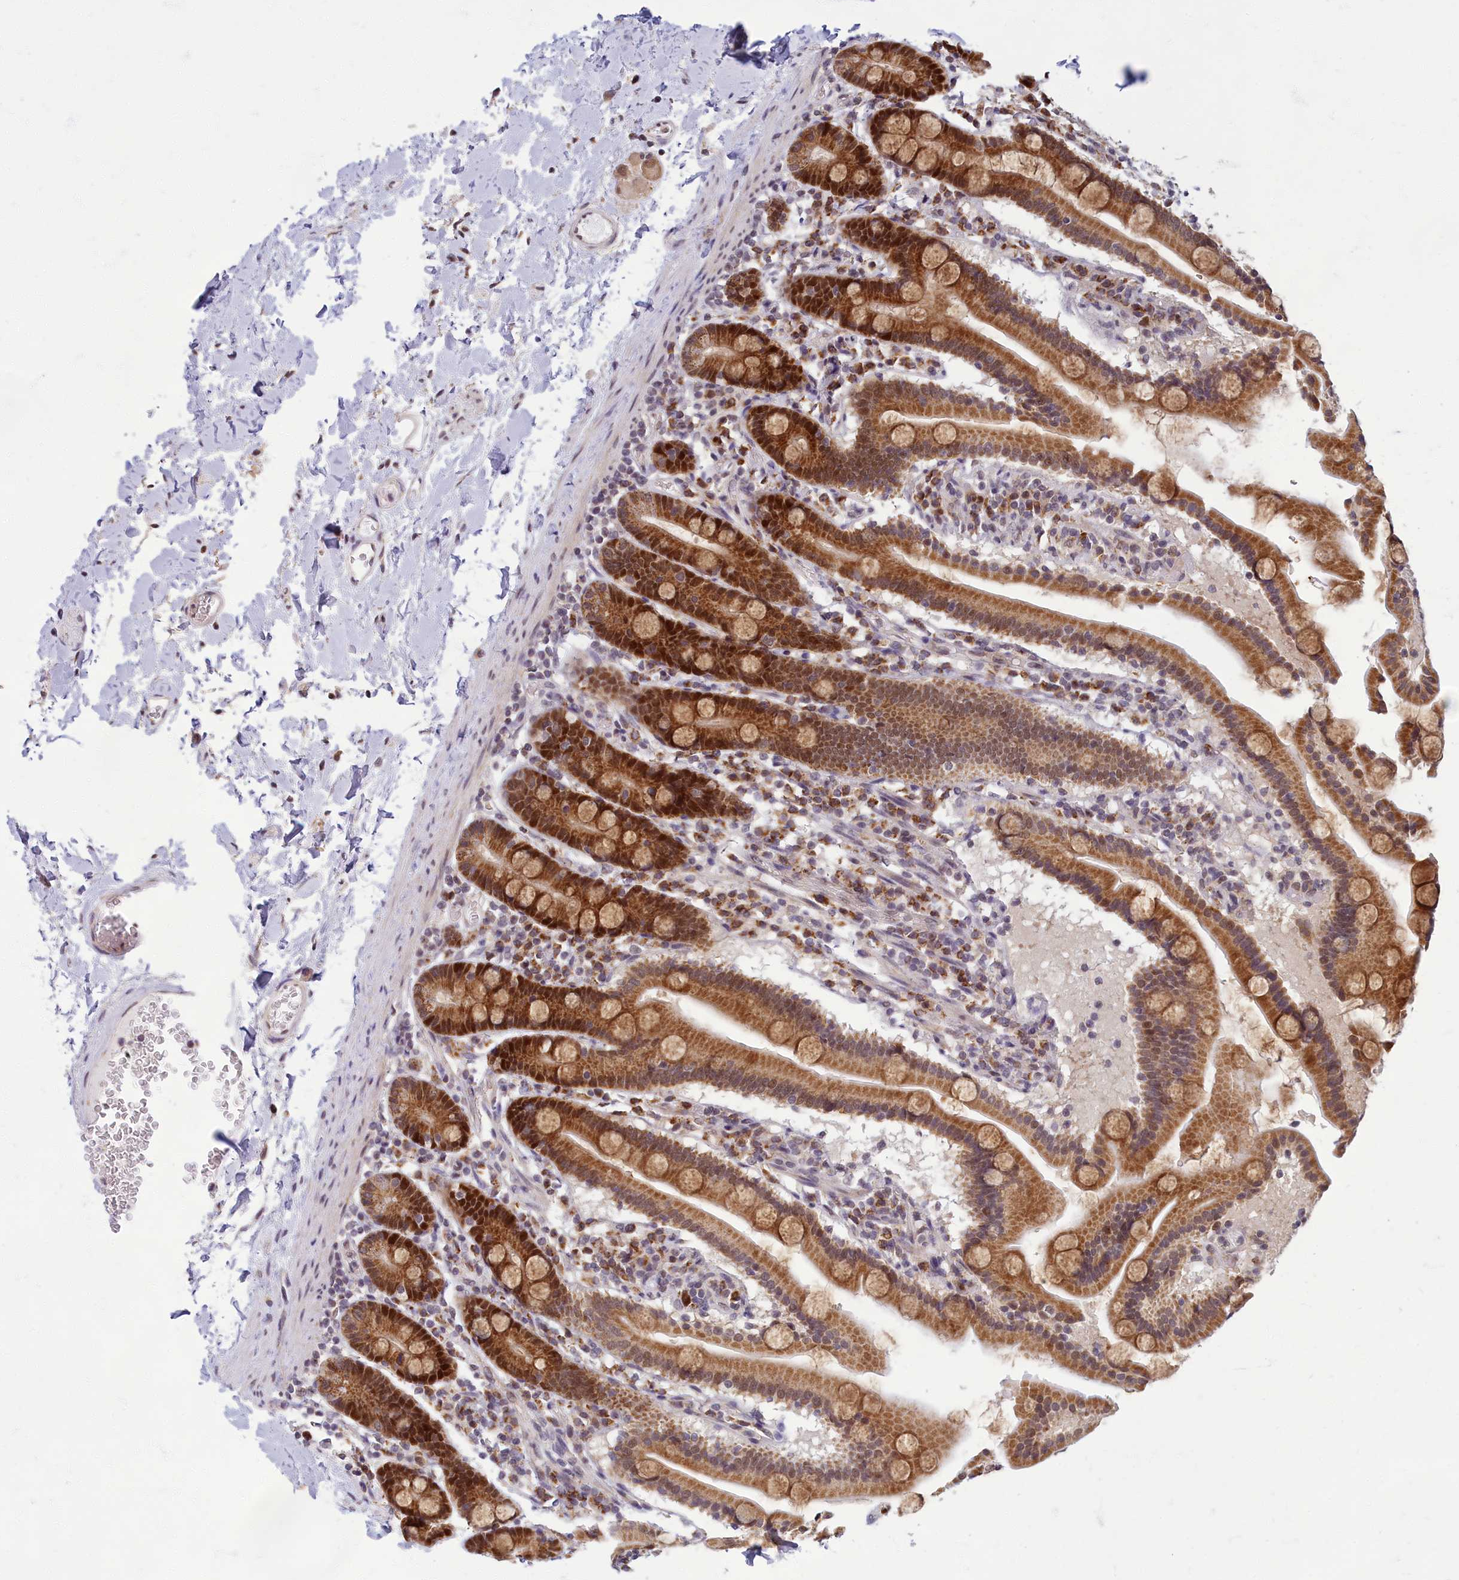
{"staining": {"intensity": "strong", "quantity": ">75%", "location": "cytoplasmic/membranous,nuclear"}, "tissue": "duodenum", "cell_type": "Glandular cells", "image_type": "normal", "snomed": [{"axis": "morphology", "description": "Normal tissue, NOS"}, {"axis": "topography", "description": "Duodenum"}], "caption": "This photomicrograph exhibits normal duodenum stained with IHC to label a protein in brown. The cytoplasmic/membranous,nuclear of glandular cells show strong positivity for the protein. Nuclei are counter-stained blue.", "gene": "EARS2", "patient": {"sex": "male", "age": 55}}